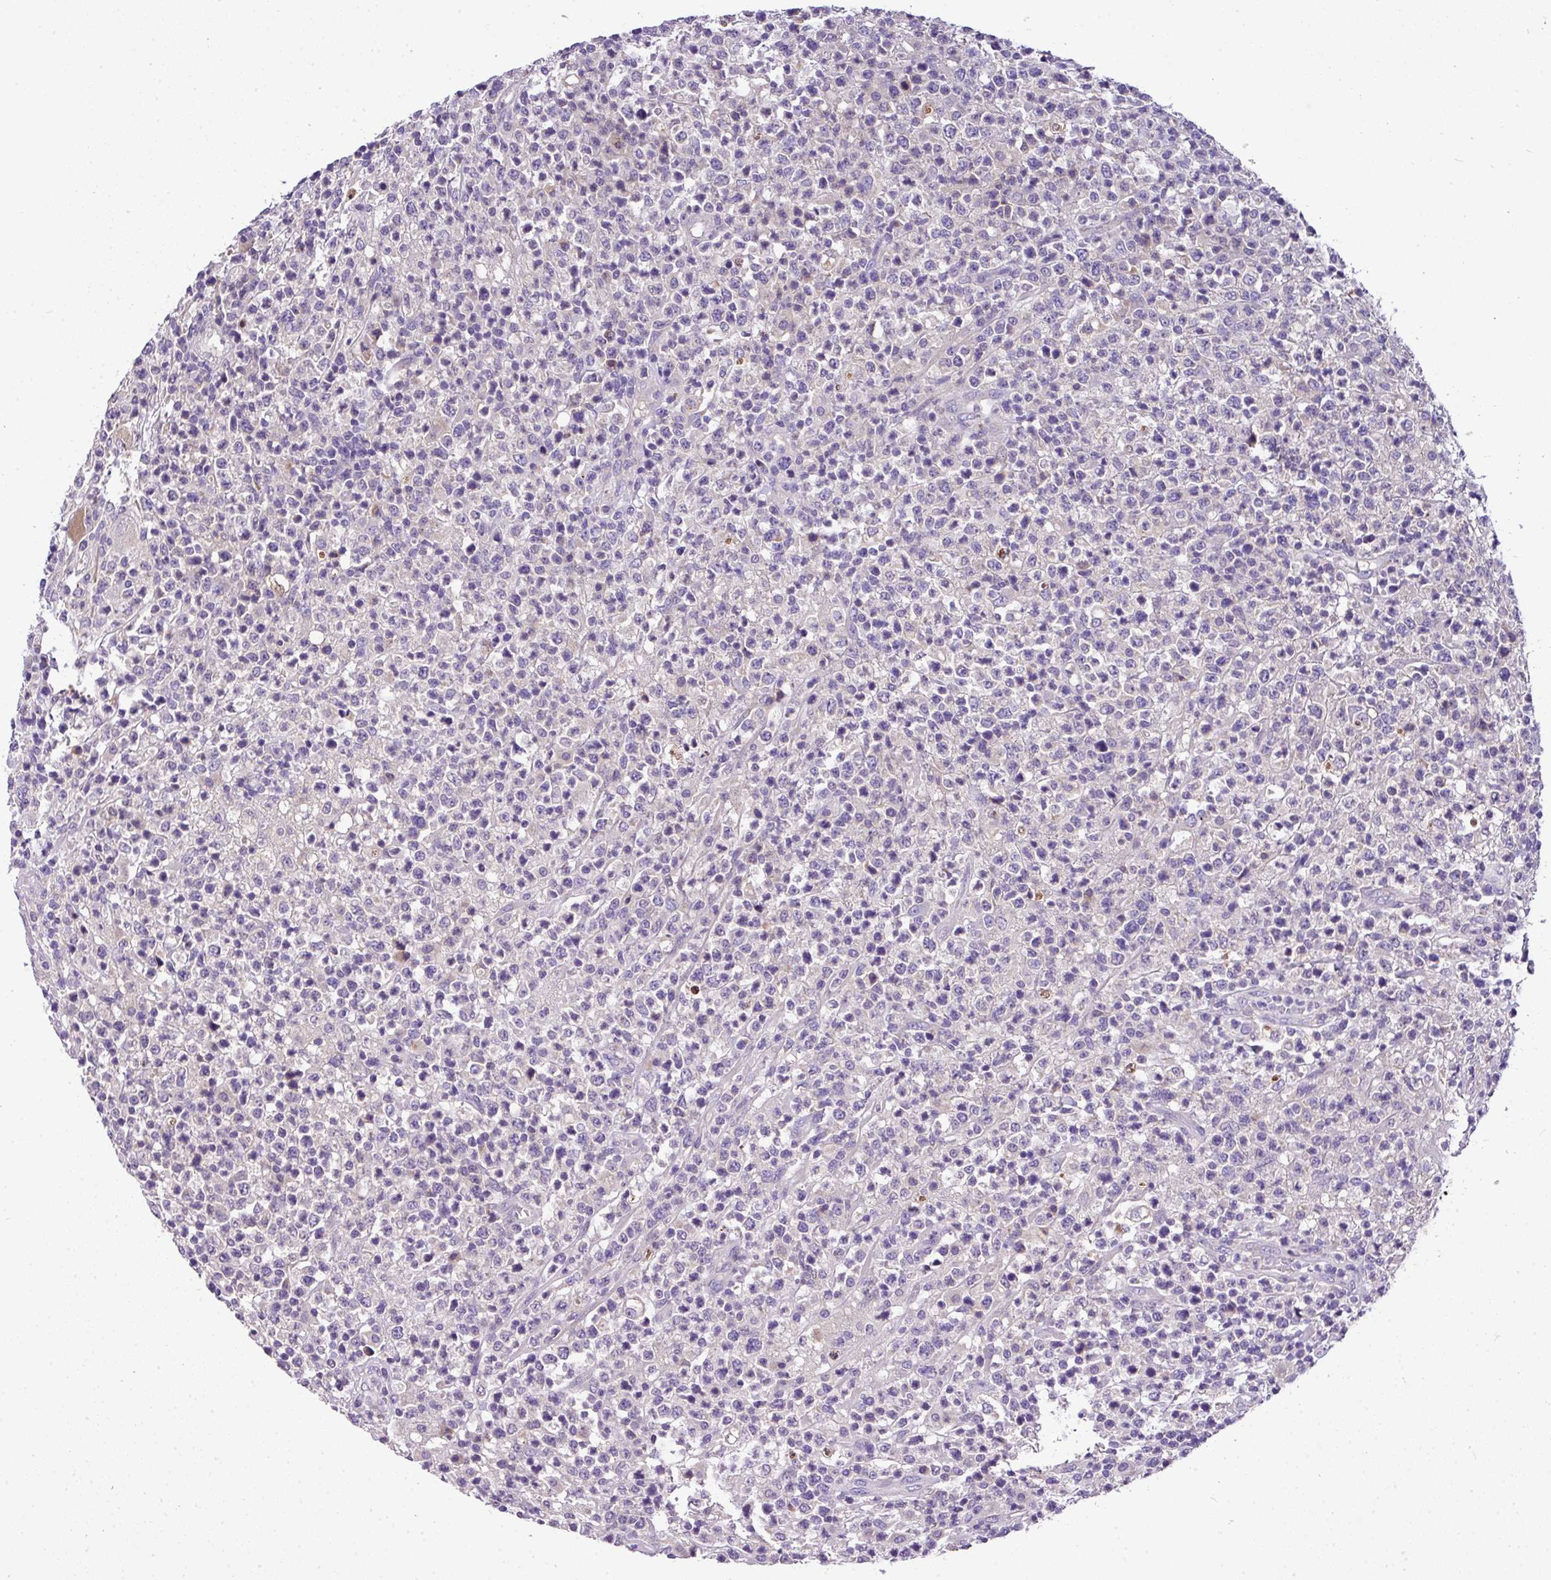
{"staining": {"intensity": "negative", "quantity": "none", "location": "none"}, "tissue": "lymphoma", "cell_type": "Tumor cells", "image_type": "cancer", "snomed": [{"axis": "morphology", "description": "Malignant lymphoma, non-Hodgkin's type, High grade"}, {"axis": "topography", "description": "Colon"}], "caption": "Protein analysis of lymphoma shows no significant staining in tumor cells.", "gene": "ANXA2R", "patient": {"sex": "female", "age": 53}}